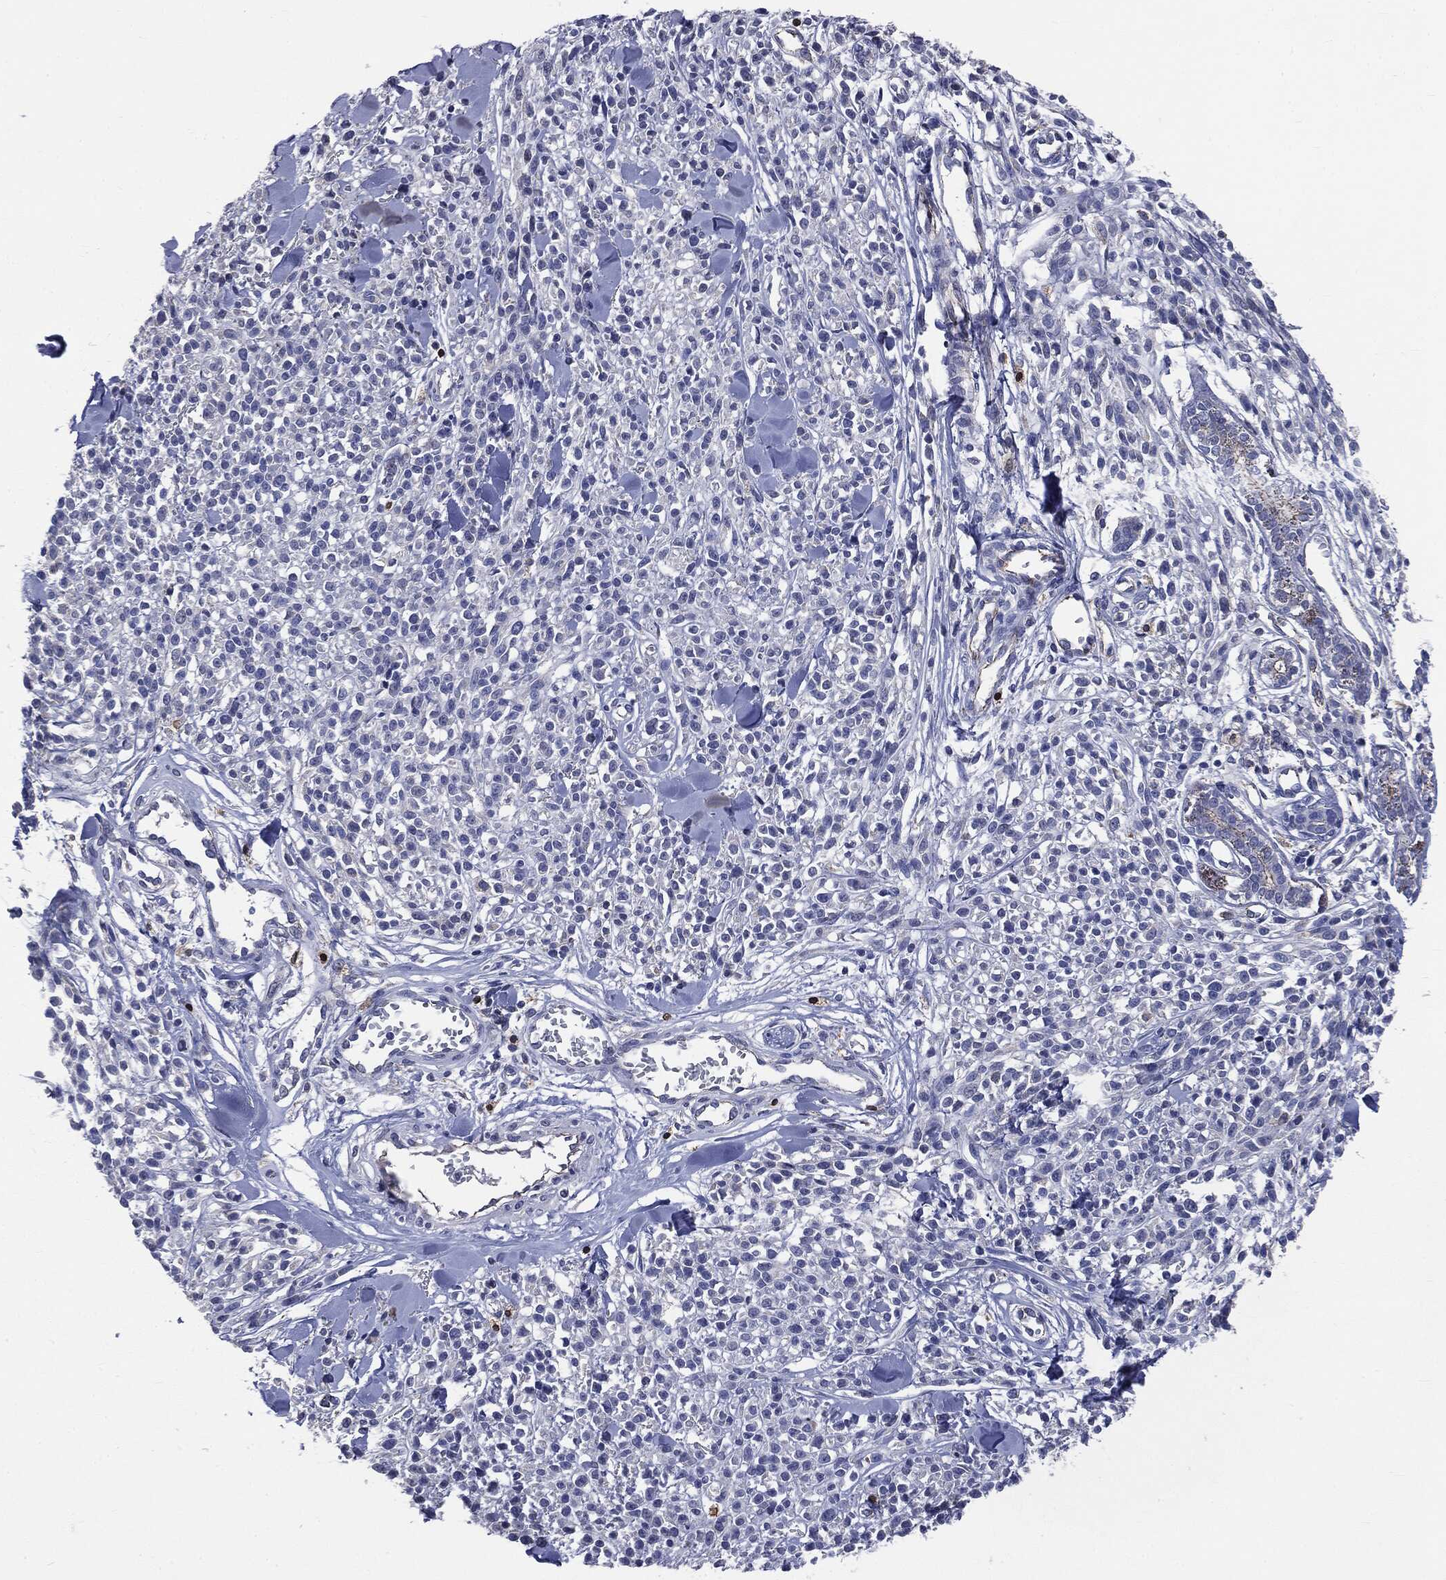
{"staining": {"intensity": "negative", "quantity": "none", "location": "none"}, "tissue": "melanoma", "cell_type": "Tumor cells", "image_type": "cancer", "snomed": [{"axis": "morphology", "description": "Malignant melanoma, NOS"}, {"axis": "topography", "description": "Skin"}, {"axis": "topography", "description": "Skin of trunk"}], "caption": "A high-resolution image shows immunohistochemistry (IHC) staining of malignant melanoma, which demonstrates no significant positivity in tumor cells.", "gene": "PTGS2", "patient": {"sex": "male", "age": 74}}